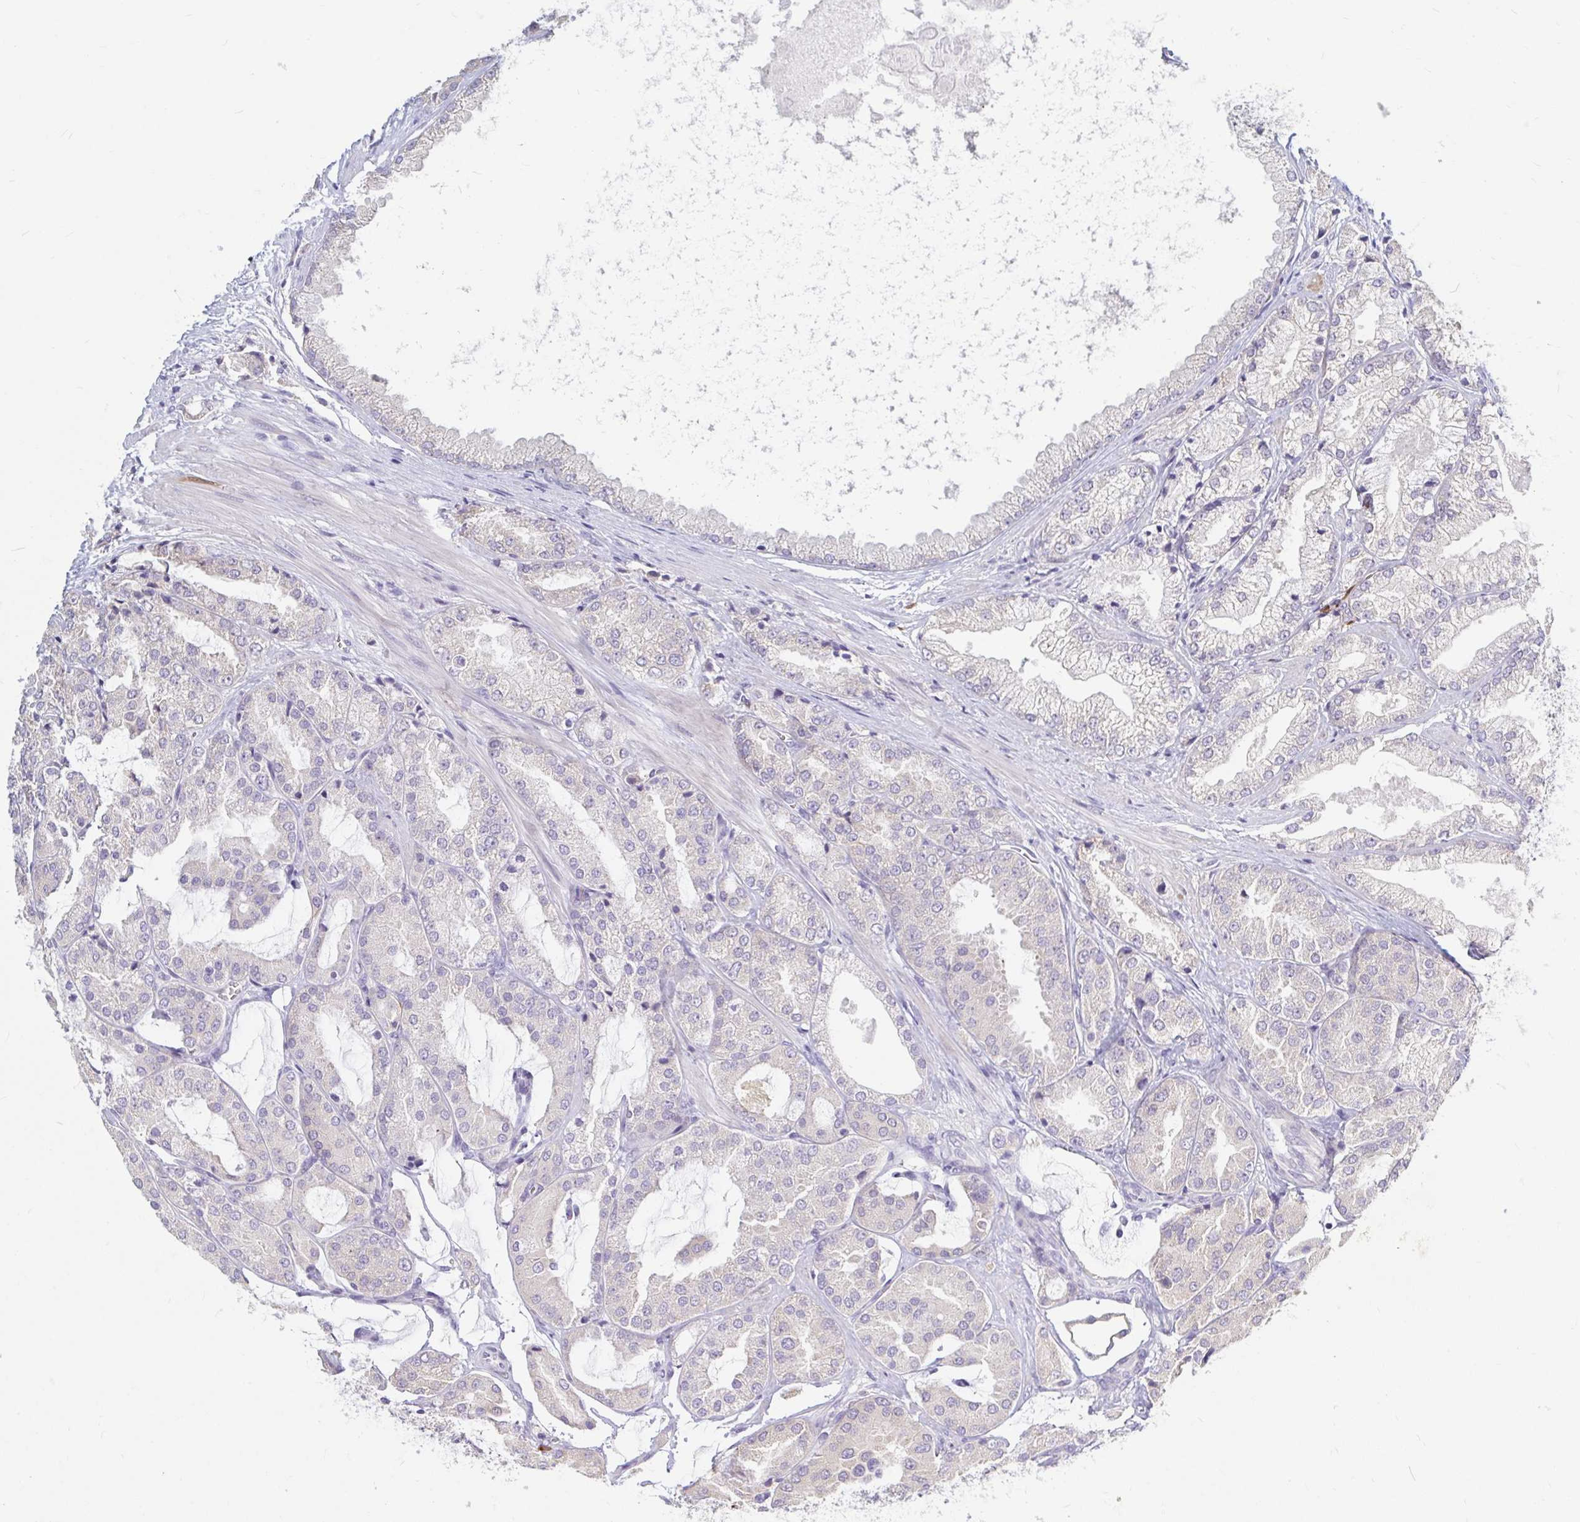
{"staining": {"intensity": "negative", "quantity": "none", "location": "none"}, "tissue": "prostate cancer", "cell_type": "Tumor cells", "image_type": "cancer", "snomed": [{"axis": "morphology", "description": "Adenocarcinoma, High grade"}, {"axis": "topography", "description": "Prostate"}], "caption": "Adenocarcinoma (high-grade) (prostate) was stained to show a protein in brown. There is no significant positivity in tumor cells.", "gene": "ADH1A", "patient": {"sex": "male", "age": 68}}